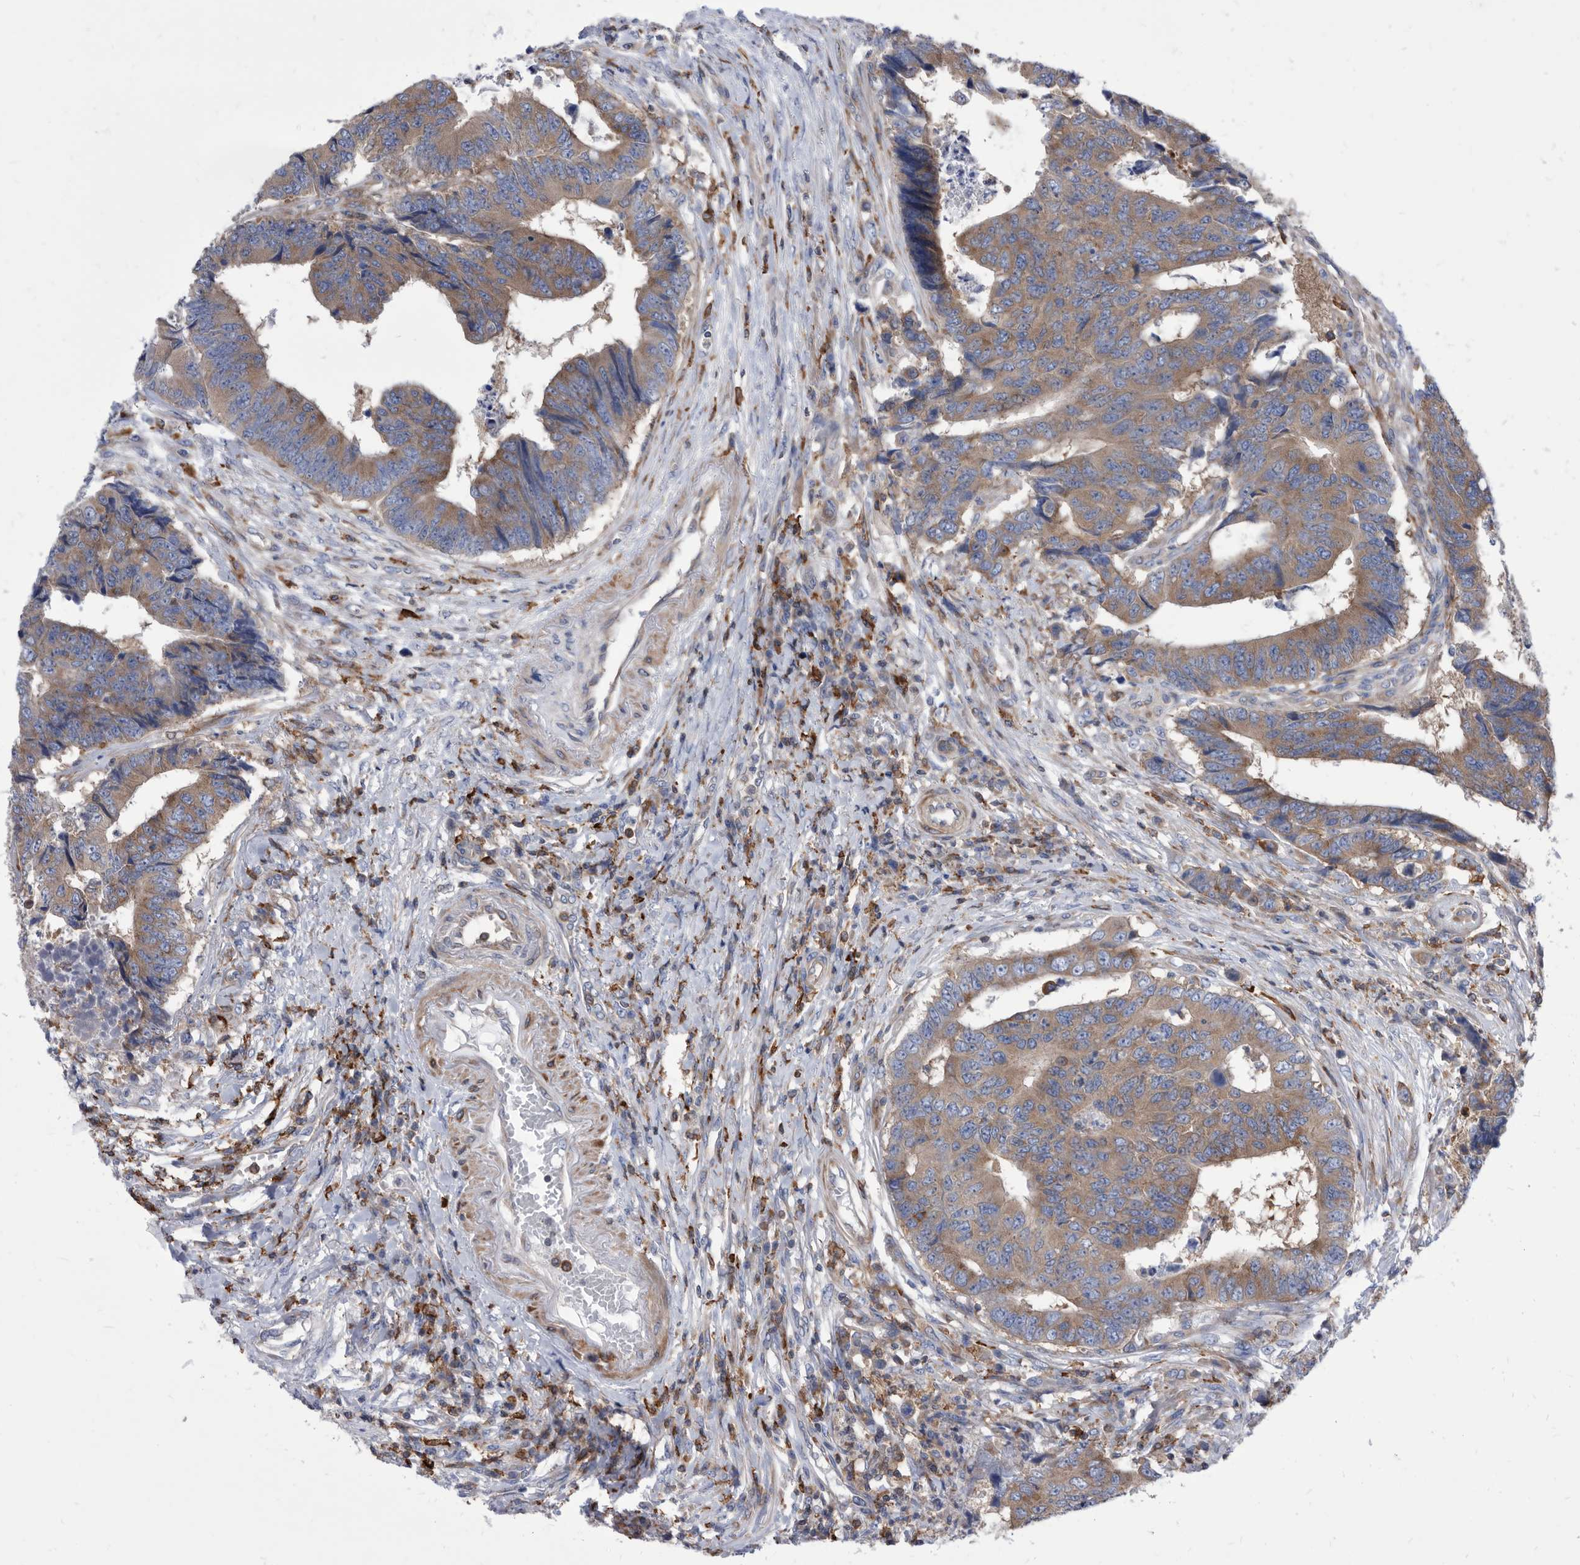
{"staining": {"intensity": "moderate", "quantity": ">75%", "location": "cytoplasmic/membranous"}, "tissue": "colorectal cancer", "cell_type": "Tumor cells", "image_type": "cancer", "snomed": [{"axis": "morphology", "description": "Adenocarcinoma, NOS"}, {"axis": "topography", "description": "Rectum"}], "caption": "Immunohistochemistry (IHC) image of neoplastic tissue: human colorectal cancer (adenocarcinoma) stained using immunohistochemistry demonstrates medium levels of moderate protein expression localized specifically in the cytoplasmic/membranous of tumor cells, appearing as a cytoplasmic/membranous brown color.", "gene": "SMG7", "patient": {"sex": "male", "age": 84}}